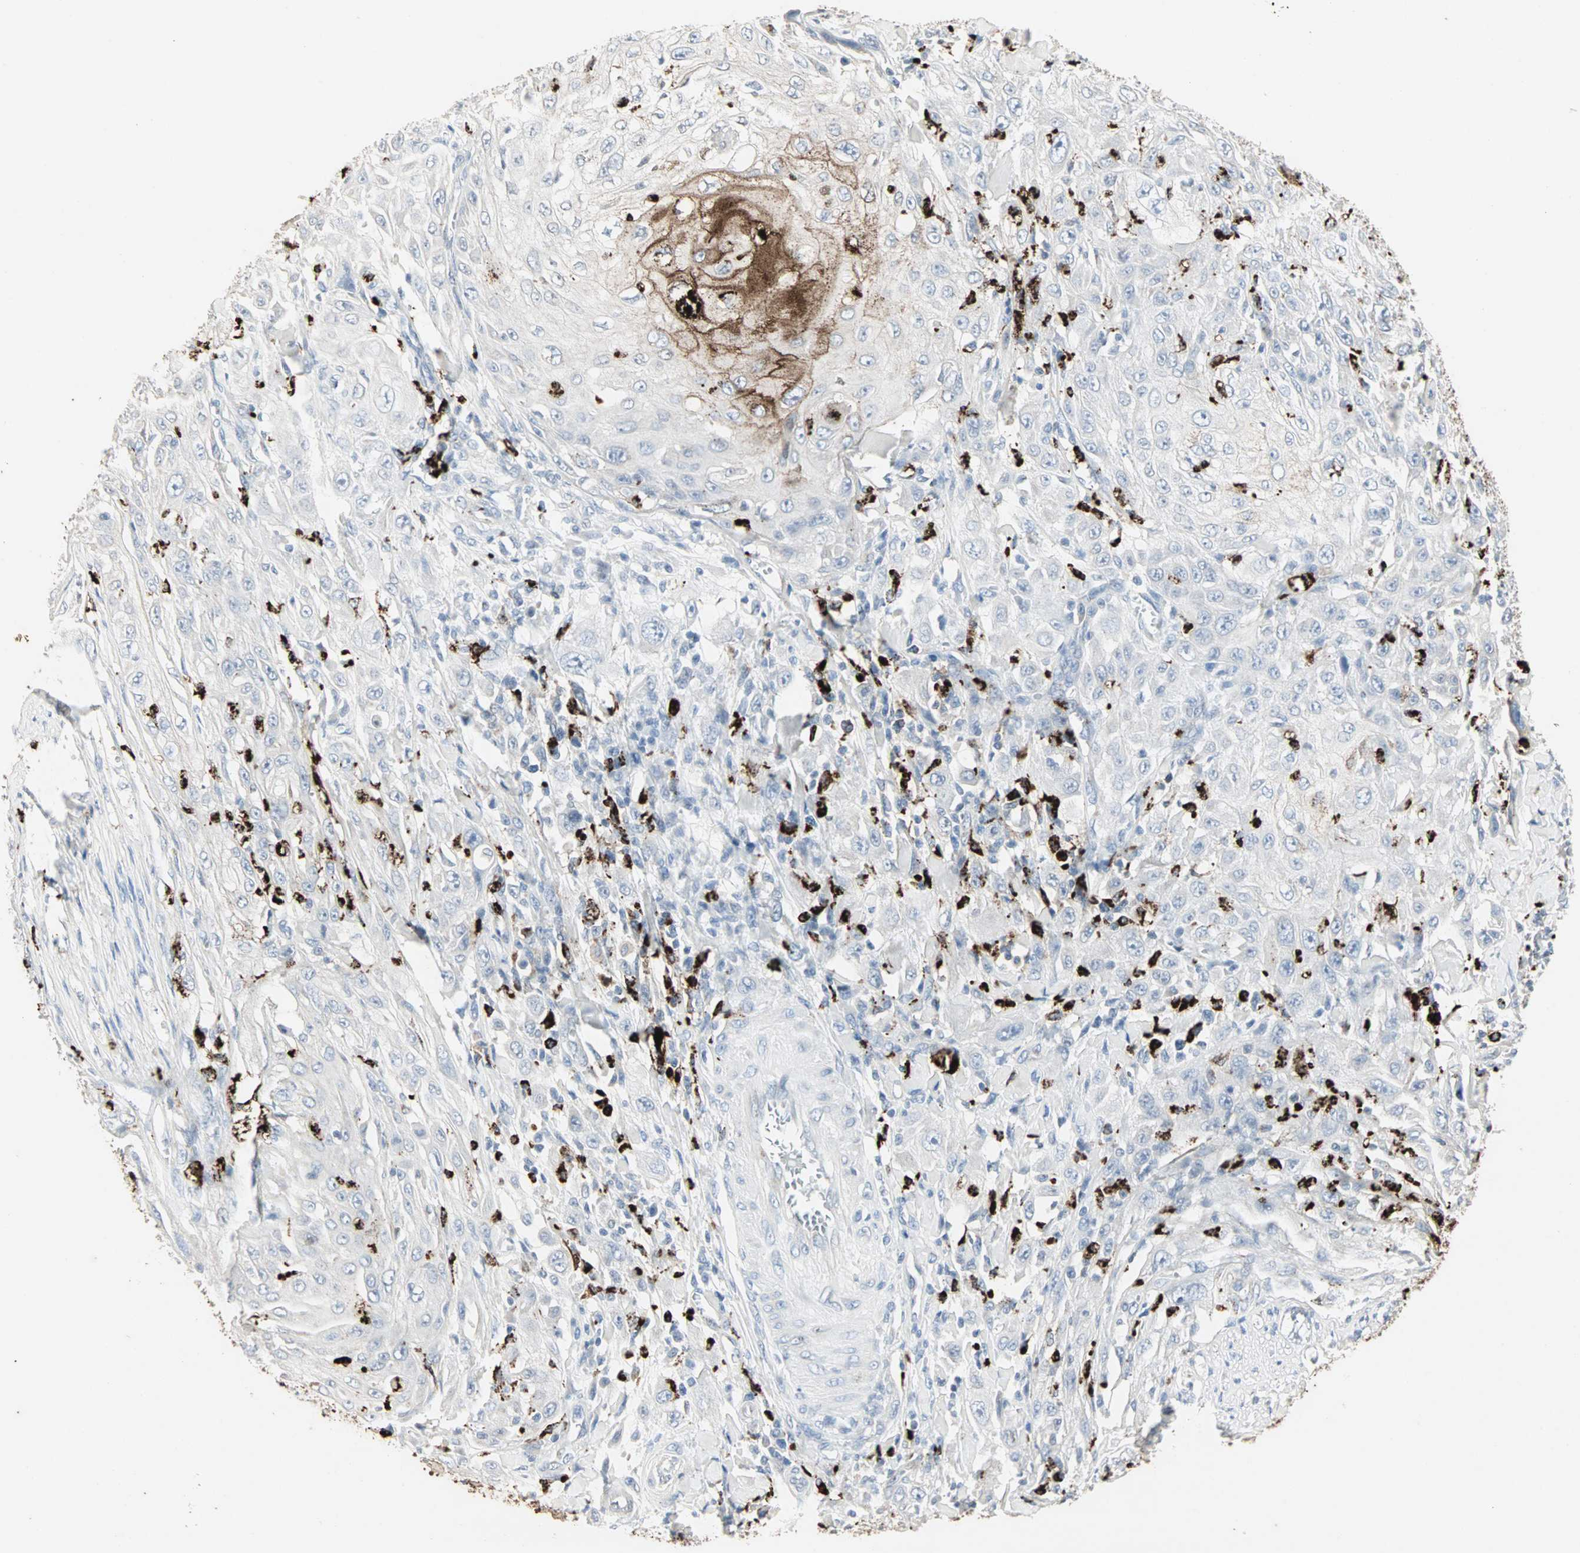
{"staining": {"intensity": "moderate", "quantity": "<25%", "location": "cytoplasmic/membranous"}, "tissue": "skin cancer", "cell_type": "Tumor cells", "image_type": "cancer", "snomed": [{"axis": "morphology", "description": "Squamous cell carcinoma, NOS"}, {"axis": "morphology", "description": "Squamous cell carcinoma, metastatic, NOS"}, {"axis": "topography", "description": "Skin"}, {"axis": "topography", "description": "Lymph node"}], "caption": "Brown immunohistochemical staining in human skin cancer shows moderate cytoplasmic/membranous staining in about <25% of tumor cells. (IHC, brightfield microscopy, high magnification).", "gene": "CEACAM6", "patient": {"sex": "male", "age": 75}}